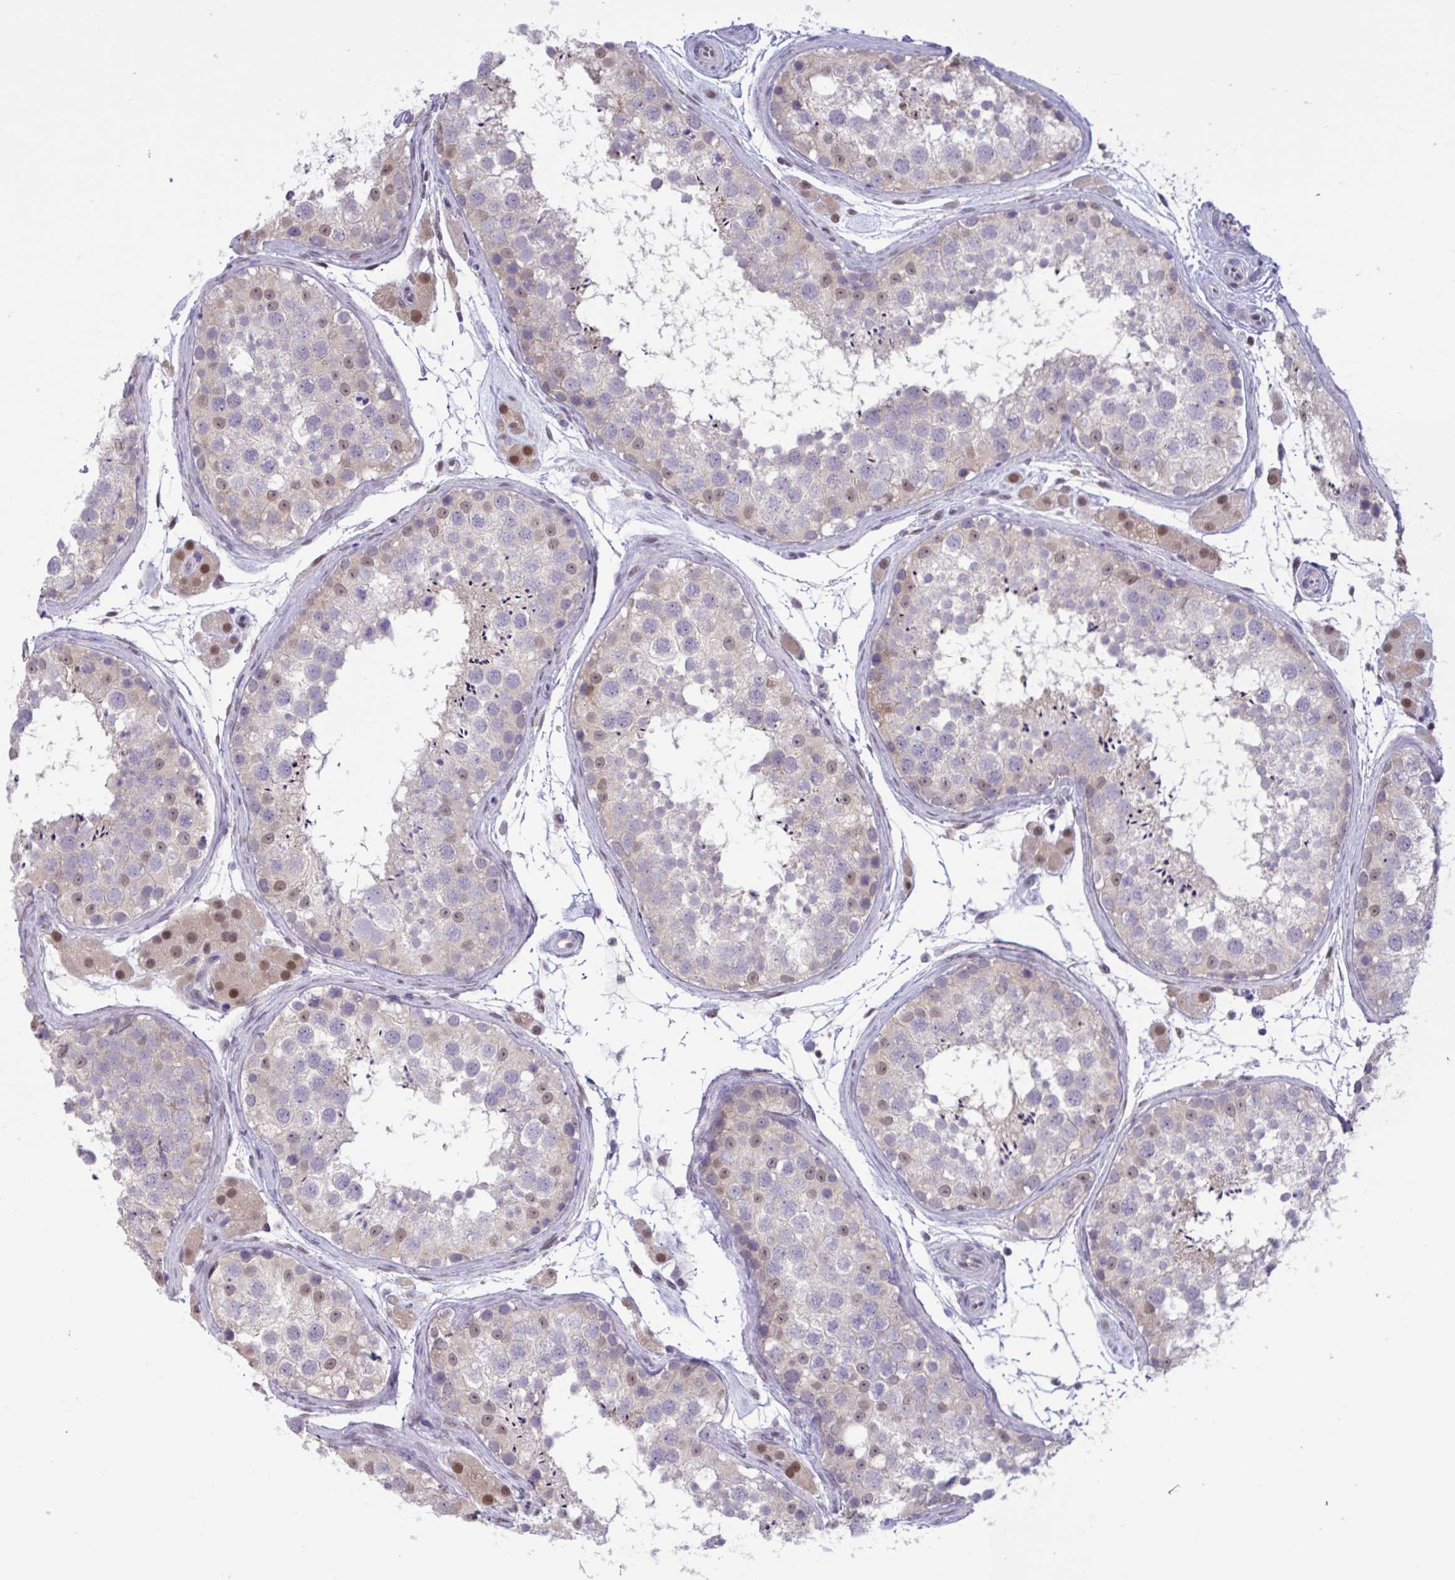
{"staining": {"intensity": "weak", "quantity": "<25%", "location": "nuclear"}, "tissue": "testis", "cell_type": "Cells in seminiferous ducts", "image_type": "normal", "snomed": [{"axis": "morphology", "description": "Normal tissue, NOS"}, {"axis": "topography", "description": "Testis"}], "caption": "This is an IHC photomicrograph of benign testis. There is no positivity in cells in seminiferous ducts.", "gene": "RBL1", "patient": {"sex": "male", "age": 41}}